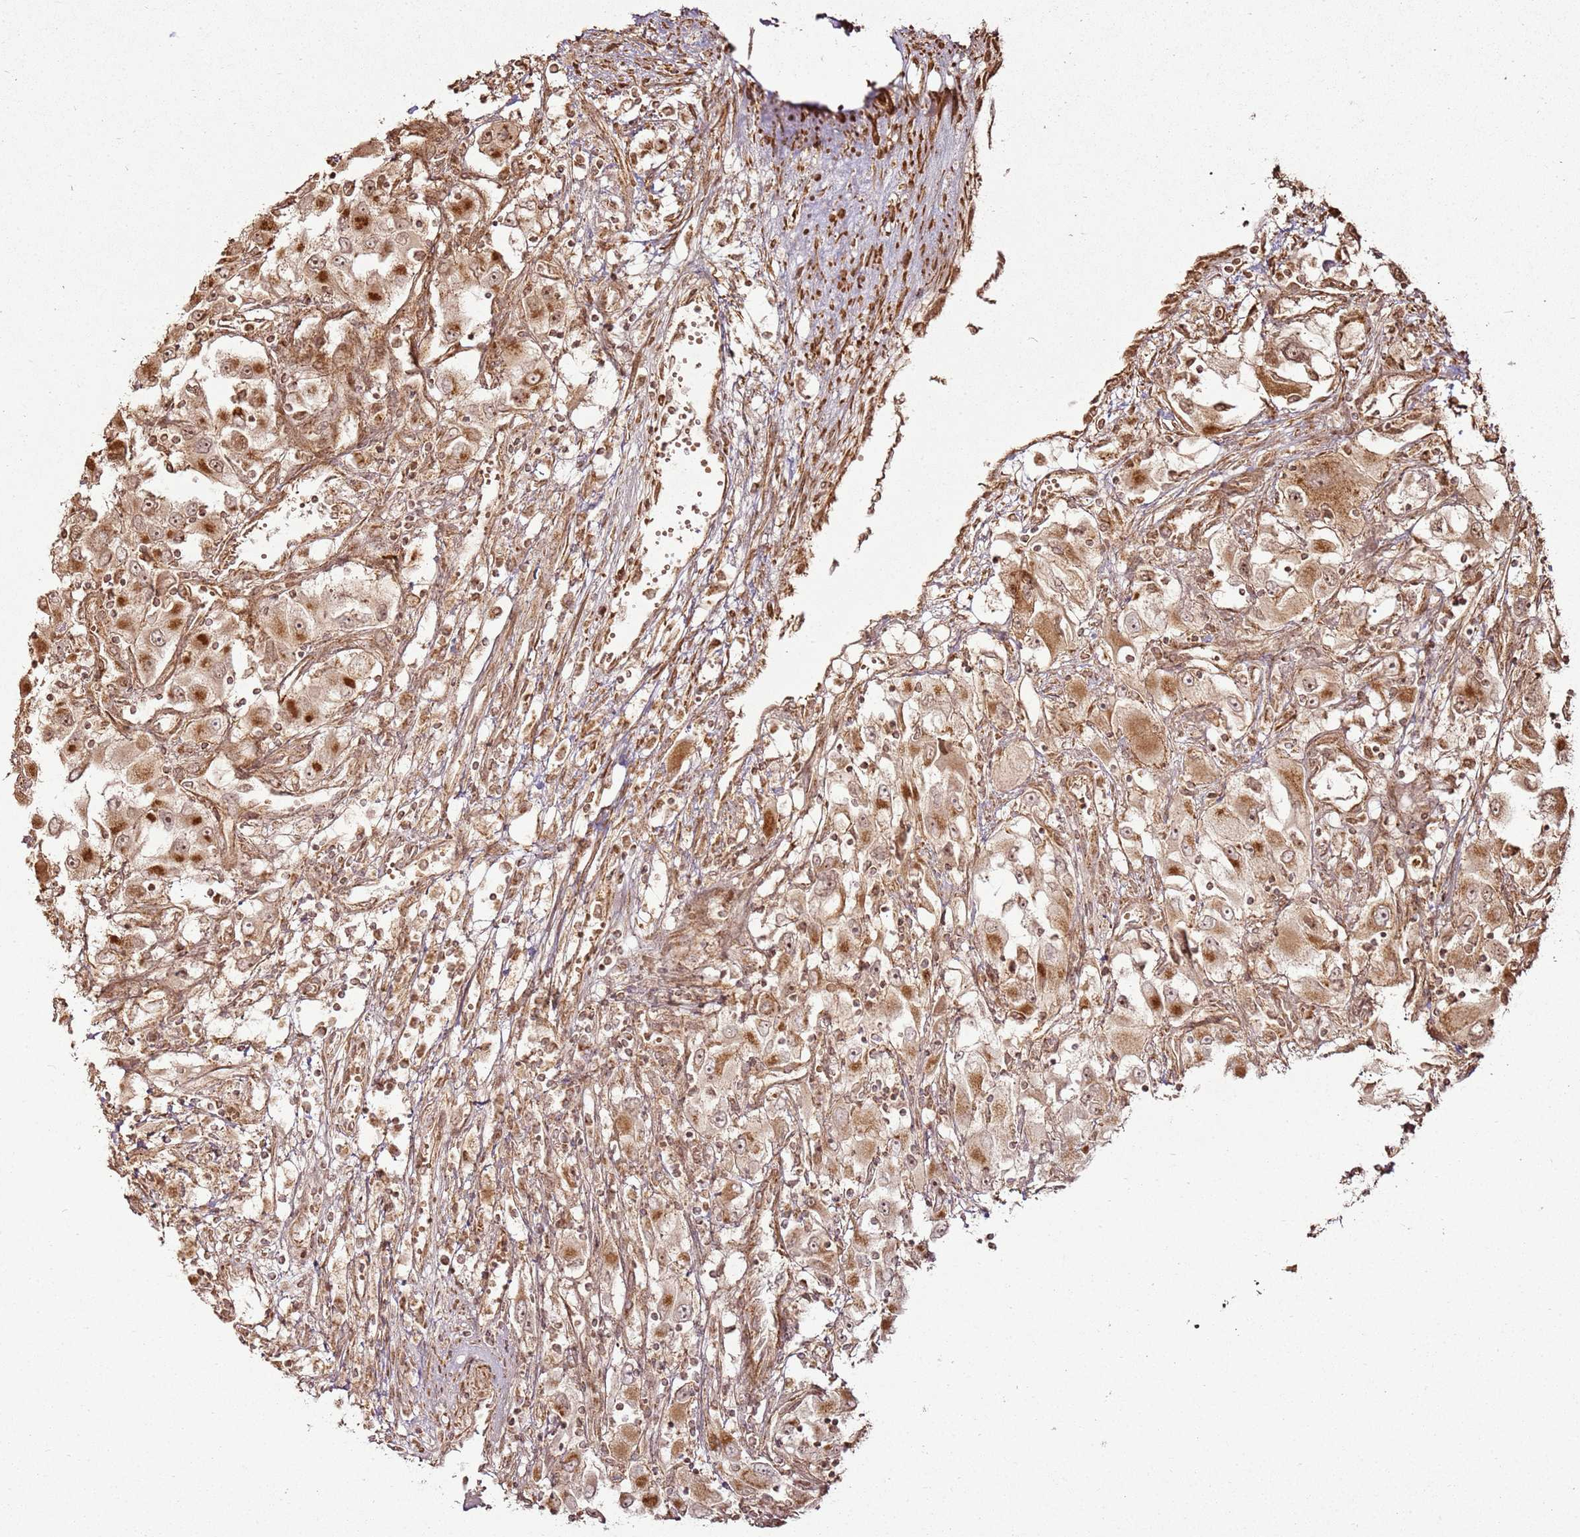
{"staining": {"intensity": "strong", "quantity": ">75%", "location": "cytoplasmic/membranous,nuclear"}, "tissue": "renal cancer", "cell_type": "Tumor cells", "image_type": "cancer", "snomed": [{"axis": "morphology", "description": "Adenocarcinoma, NOS"}, {"axis": "topography", "description": "Kidney"}], "caption": "This photomicrograph demonstrates IHC staining of adenocarcinoma (renal), with high strong cytoplasmic/membranous and nuclear staining in approximately >75% of tumor cells.", "gene": "MRPS6", "patient": {"sex": "female", "age": 52}}